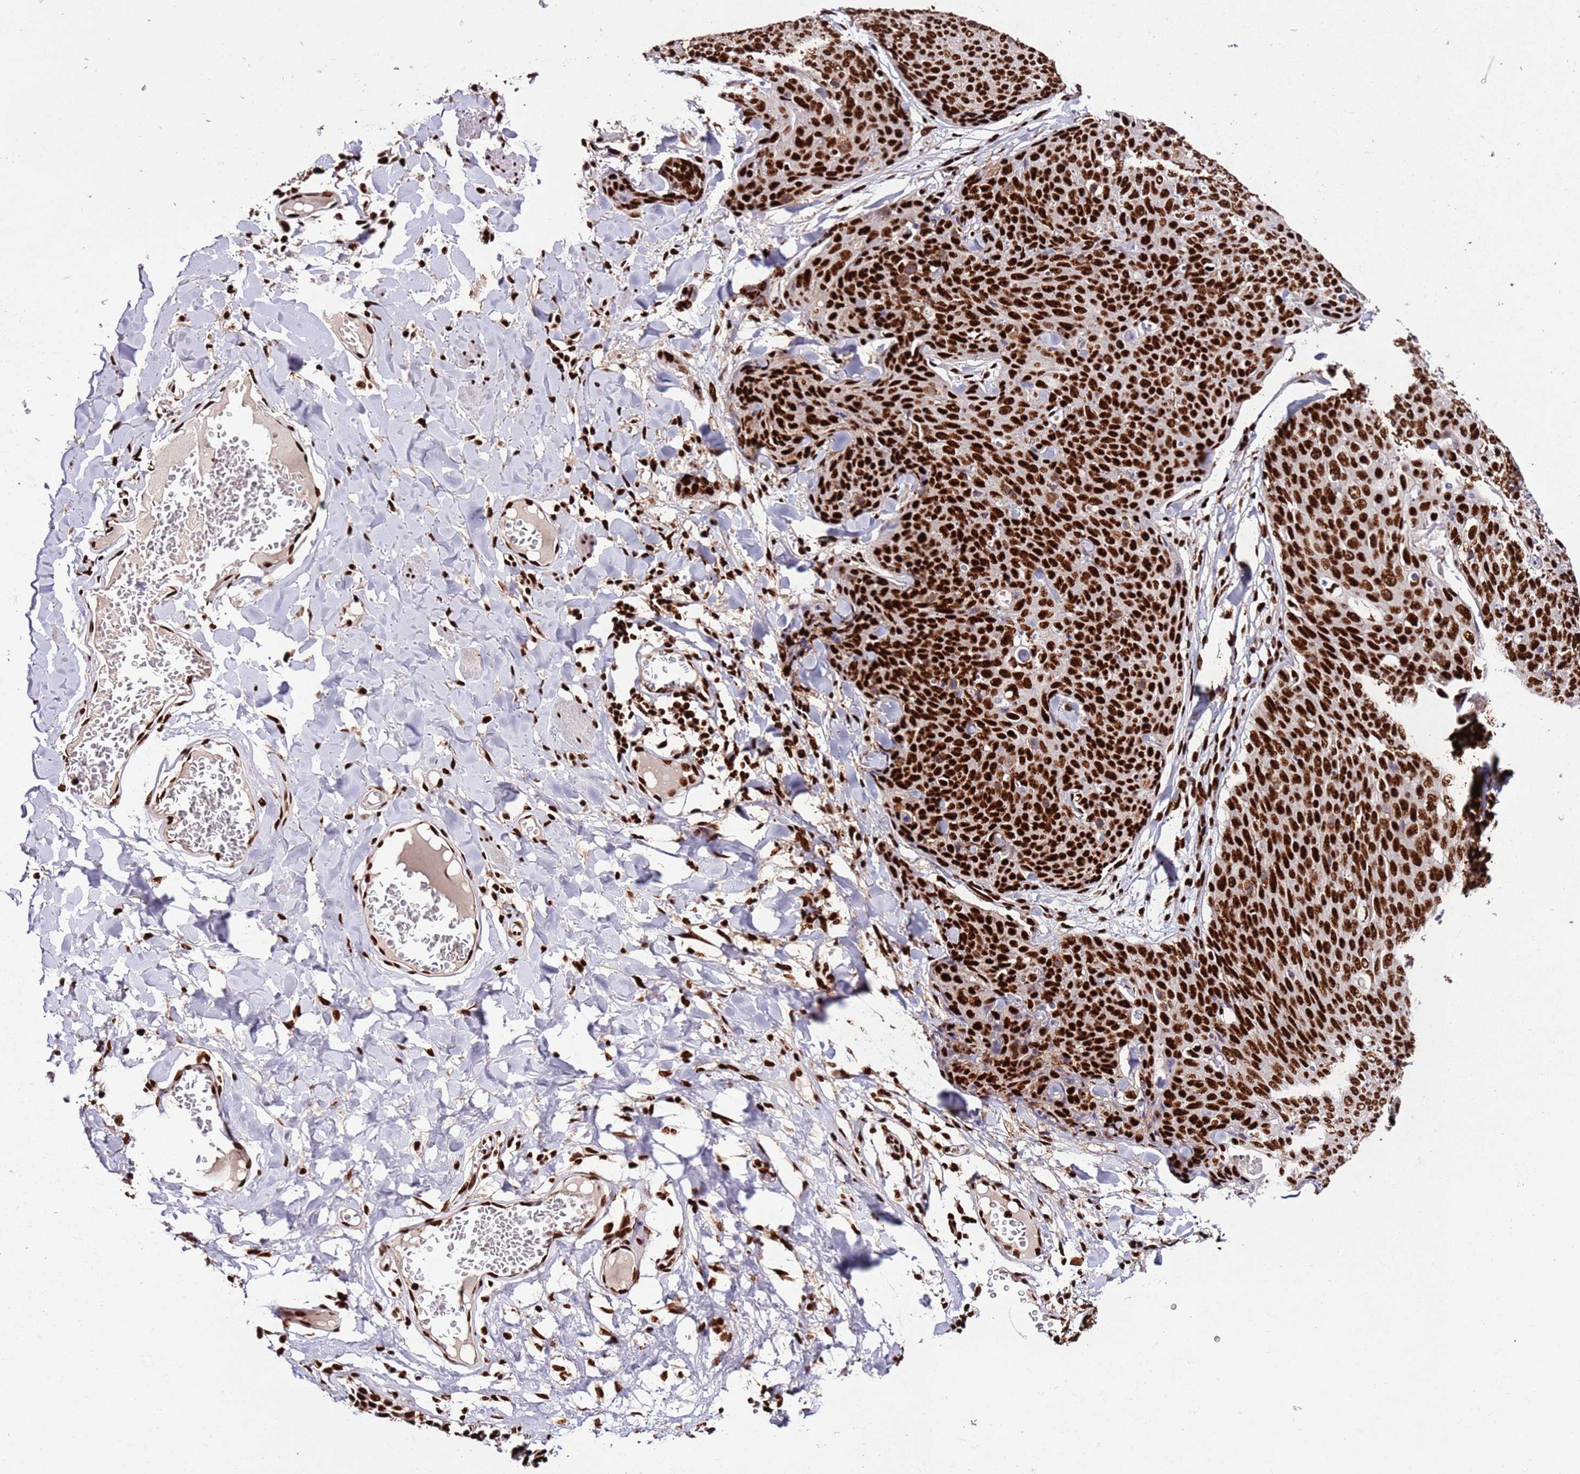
{"staining": {"intensity": "strong", "quantity": ">75%", "location": "nuclear"}, "tissue": "skin cancer", "cell_type": "Tumor cells", "image_type": "cancer", "snomed": [{"axis": "morphology", "description": "Squamous cell carcinoma, NOS"}, {"axis": "topography", "description": "Skin"}, {"axis": "topography", "description": "Vulva"}], "caption": "High-magnification brightfield microscopy of squamous cell carcinoma (skin) stained with DAB (3,3'-diaminobenzidine) (brown) and counterstained with hematoxylin (blue). tumor cells exhibit strong nuclear expression is present in about>75% of cells.", "gene": "C6orf226", "patient": {"sex": "female", "age": 85}}